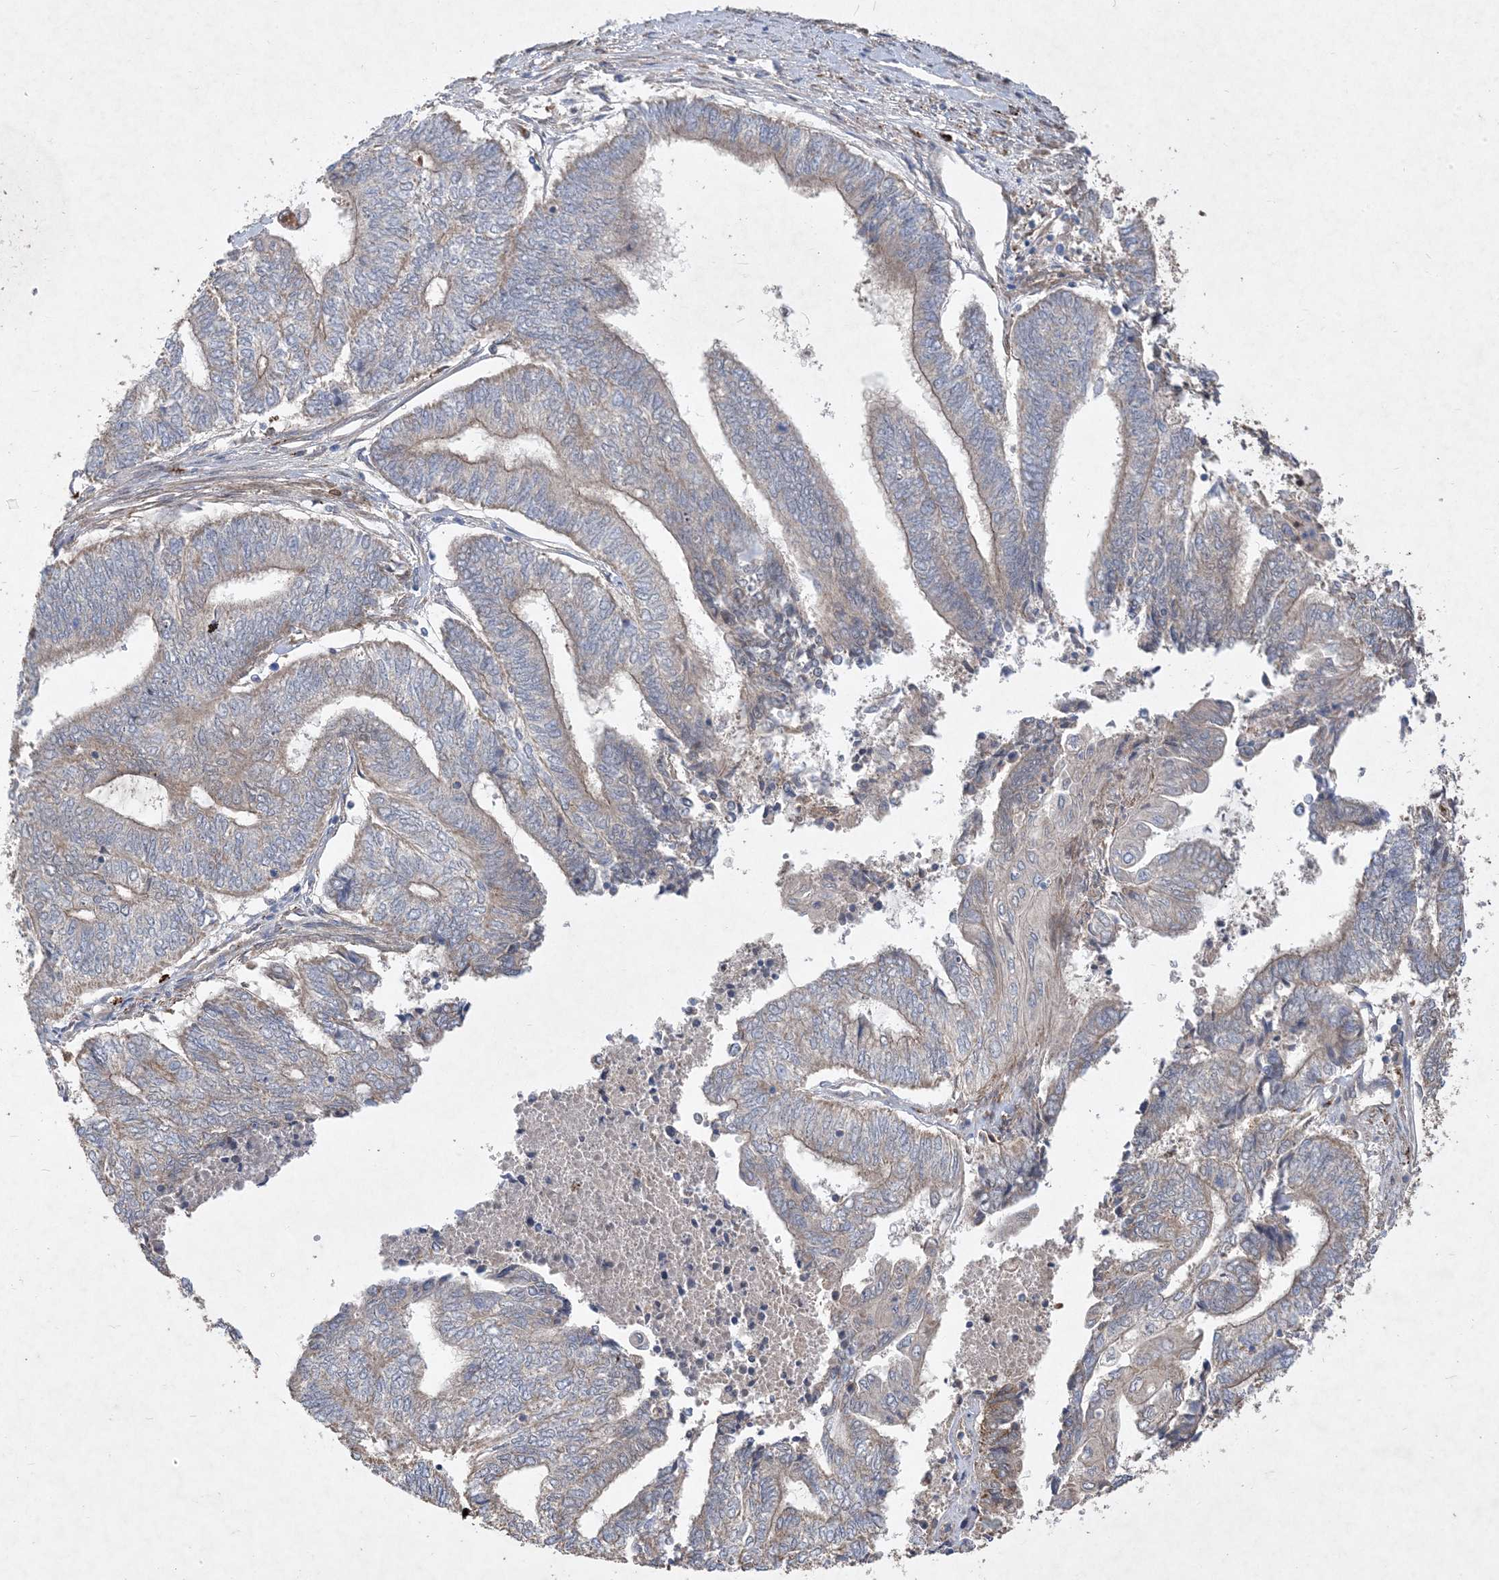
{"staining": {"intensity": "weak", "quantity": "<25%", "location": "cytoplasmic/membranous"}, "tissue": "endometrial cancer", "cell_type": "Tumor cells", "image_type": "cancer", "snomed": [{"axis": "morphology", "description": "Adenocarcinoma, NOS"}, {"axis": "topography", "description": "Uterus"}, {"axis": "topography", "description": "Endometrium"}], "caption": "IHC micrograph of human adenocarcinoma (endometrial) stained for a protein (brown), which exhibits no expression in tumor cells.", "gene": "MASP2", "patient": {"sex": "female", "age": 70}}